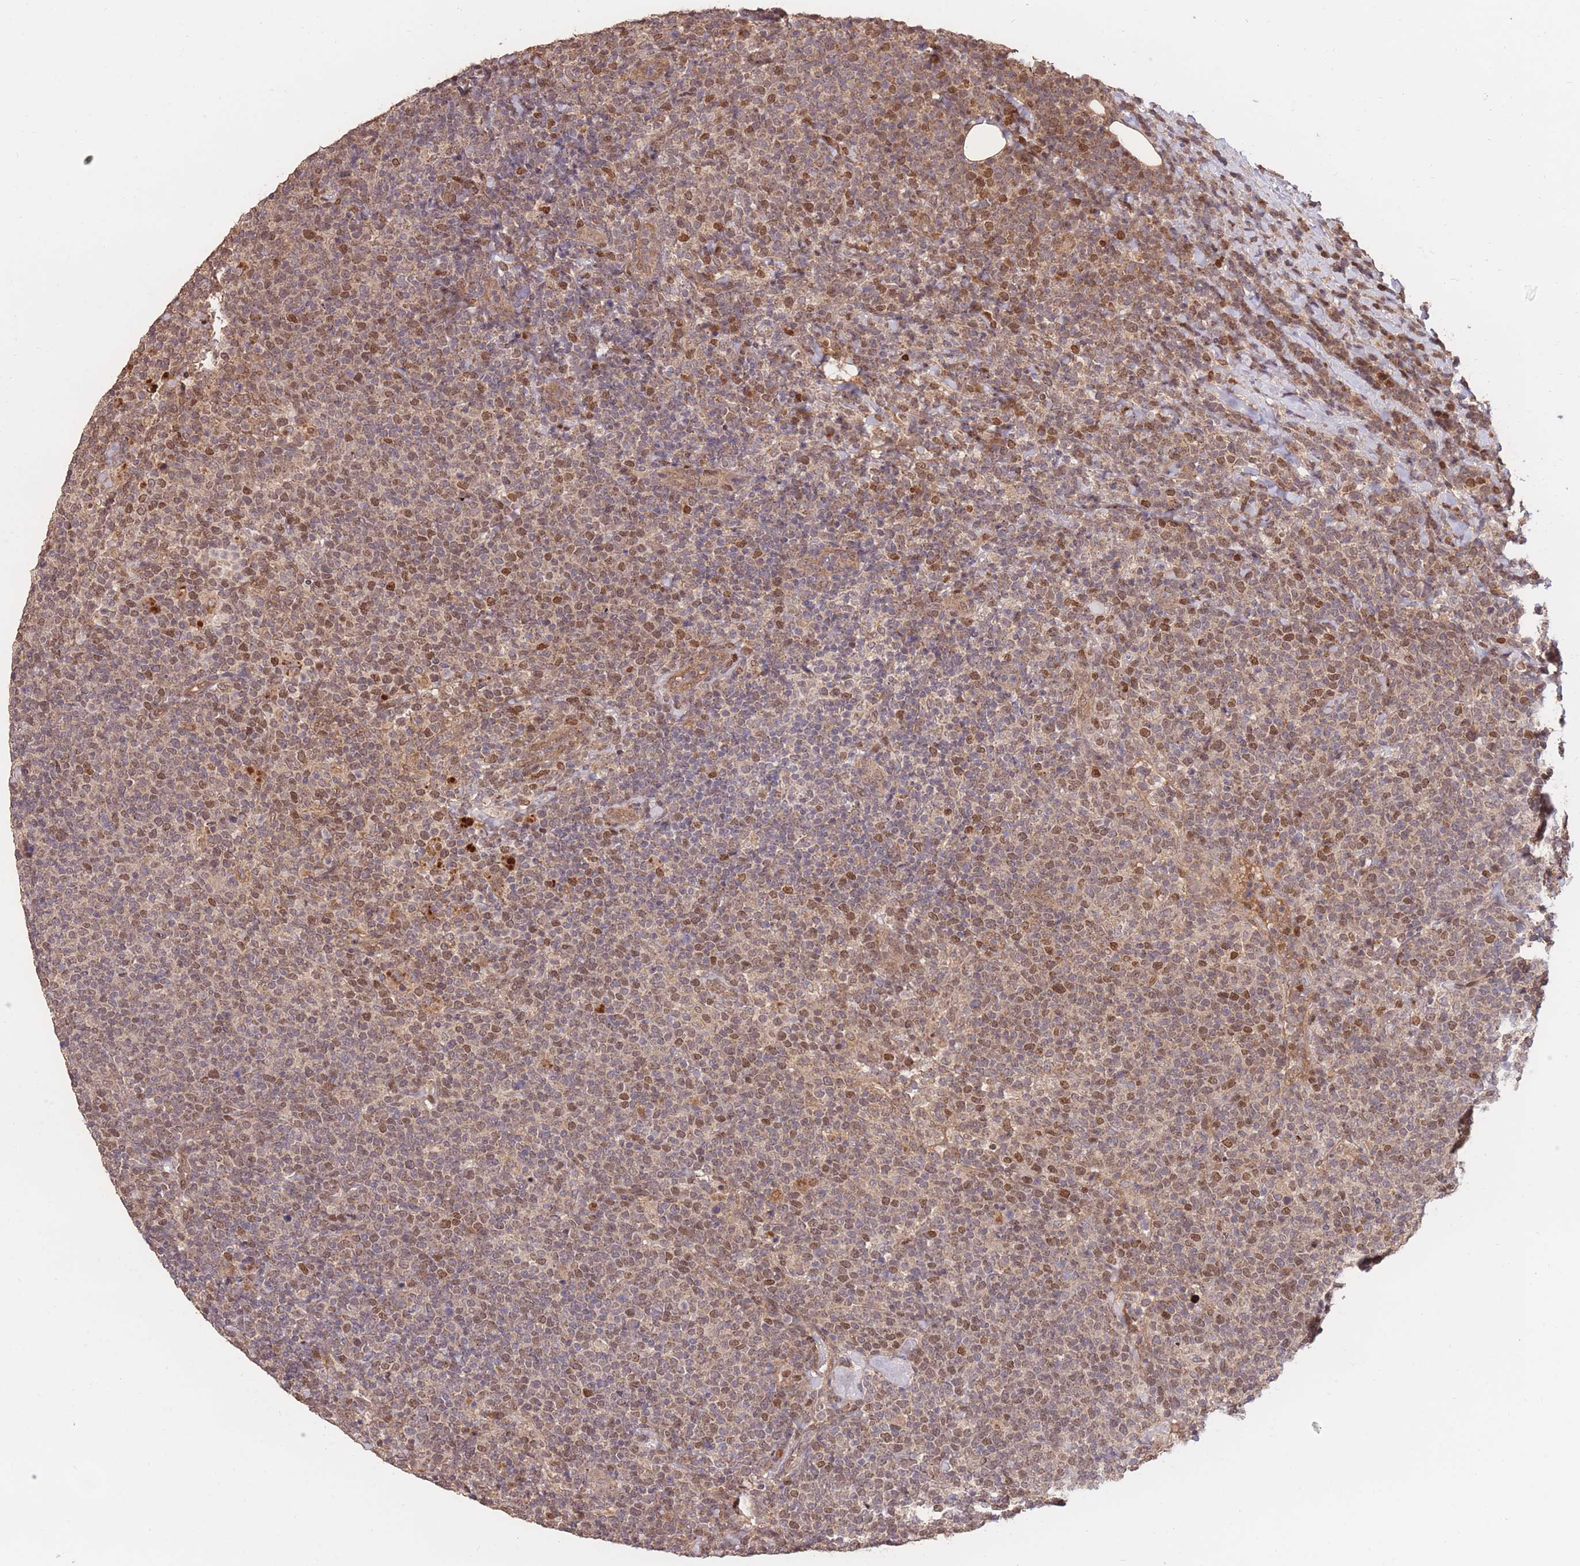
{"staining": {"intensity": "moderate", "quantity": "25%-75%", "location": "cytoplasmic/membranous,nuclear"}, "tissue": "lymphoma", "cell_type": "Tumor cells", "image_type": "cancer", "snomed": [{"axis": "morphology", "description": "Malignant lymphoma, non-Hodgkin's type, High grade"}, {"axis": "topography", "description": "Lymph node"}], "caption": "IHC of human high-grade malignant lymphoma, non-Hodgkin's type shows medium levels of moderate cytoplasmic/membranous and nuclear staining in approximately 25%-75% of tumor cells. (DAB IHC, brown staining for protein, blue staining for nuclei).", "gene": "RGS14", "patient": {"sex": "male", "age": 61}}